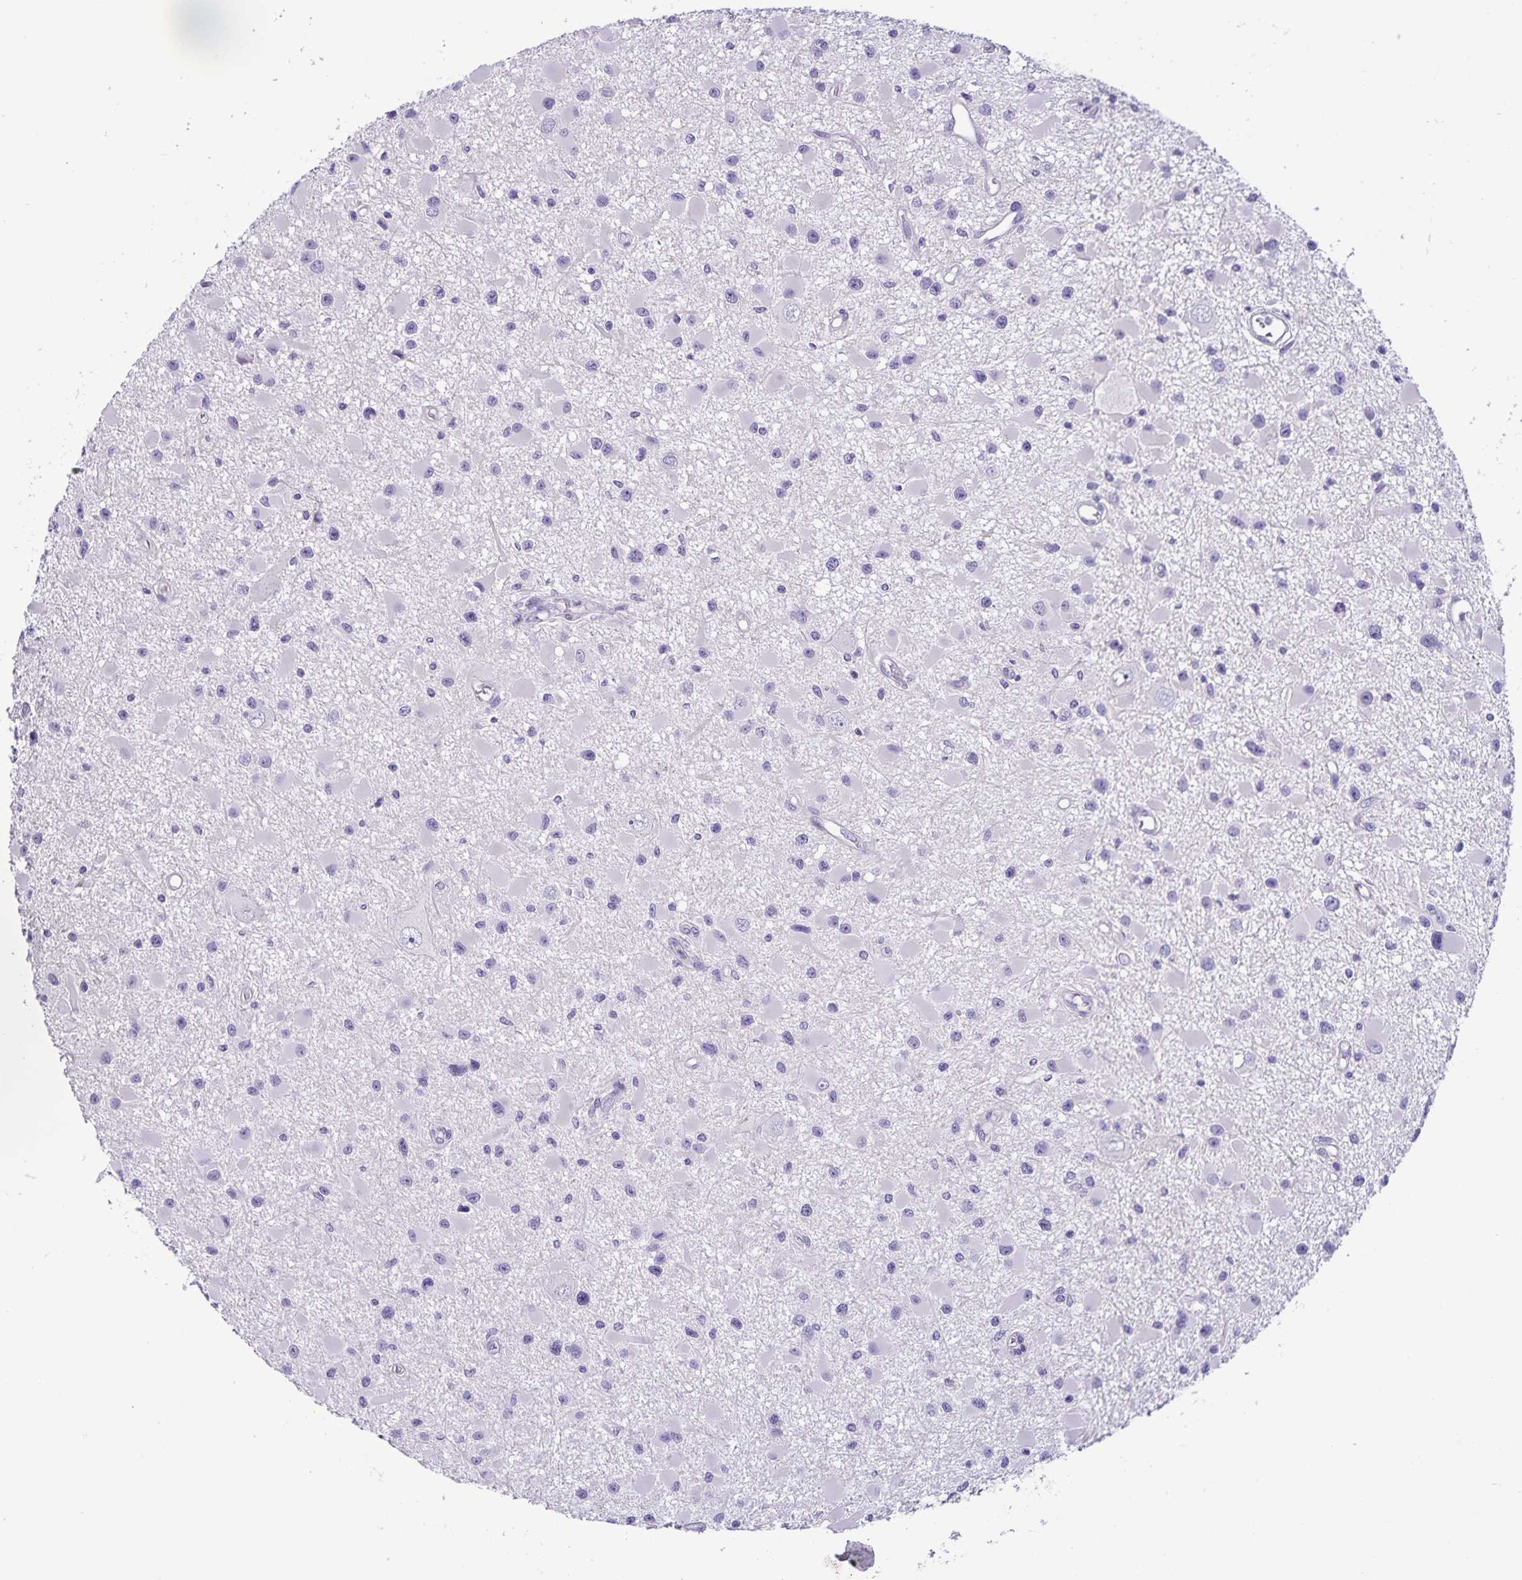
{"staining": {"intensity": "negative", "quantity": "none", "location": "none"}, "tissue": "glioma", "cell_type": "Tumor cells", "image_type": "cancer", "snomed": [{"axis": "morphology", "description": "Glioma, malignant, High grade"}, {"axis": "topography", "description": "Brain"}], "caption": "Immunohistochemistry histopathology image of human malignant glioma (high-grade) stained for a protein (brown), which demonstrates no staining in tumor cells.", "gene": "IBTK", "patient": {"sex": "male", "age": 54}}